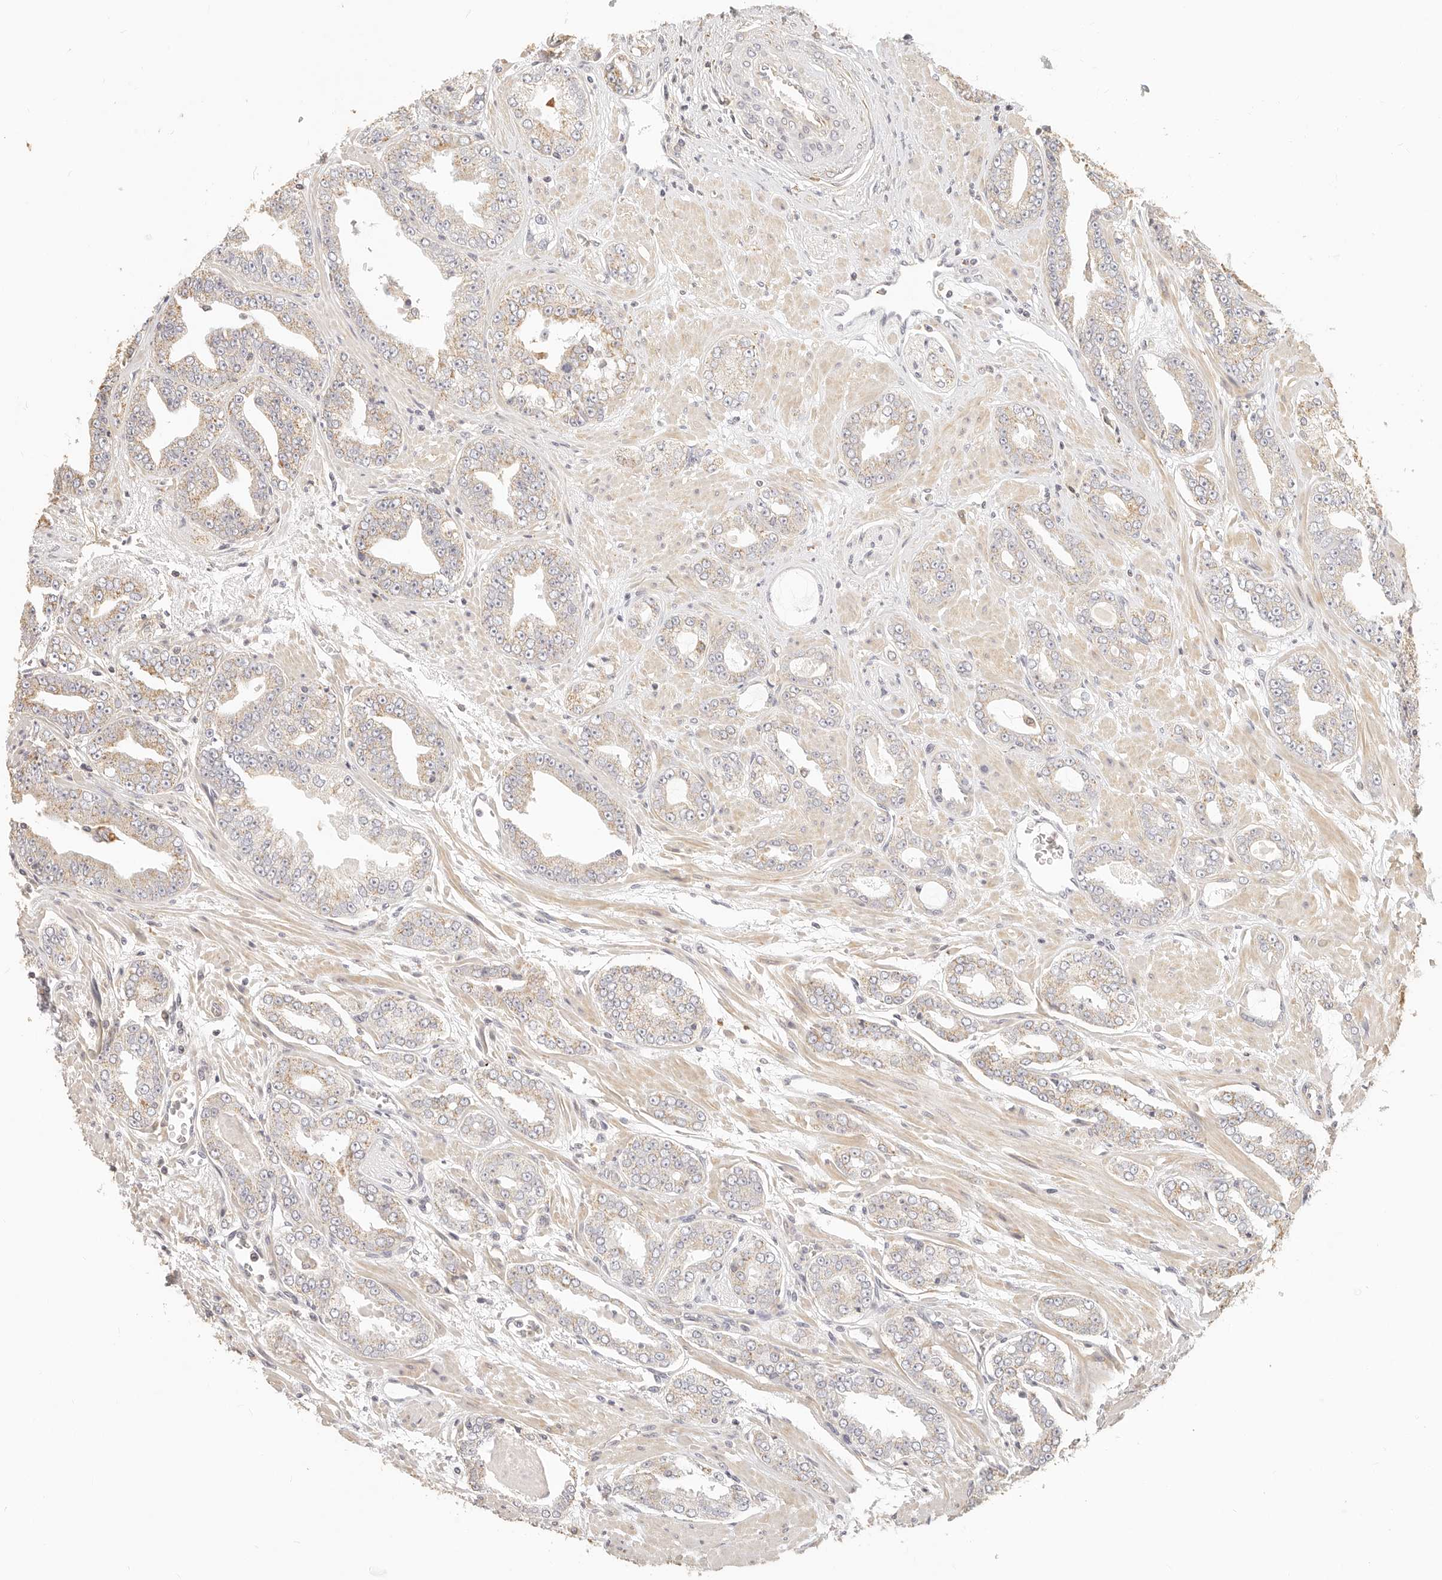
{"staining": {"intensity": "moderate", "quantity": "25%-75%", "location": "cytoplasmic/membranous"}, "tissue": "prostate cancer", "cell_type": "Tumor cells", "image_type": "cancer", "snomed": [{"axis": "morphology", "description": "Adenocarcinoma, High grade"}, {"axis": "topography", "description": "Prostate"}], "caption": "Protein staining of prostate high-grade adenocarcinoma tissue demonstrates moderate cytoplasmic/membranous positivity in approximately 25%-75% of tumor cells.", "gene": "CNMD", "patient": {"sex": "male", "age": 71}}